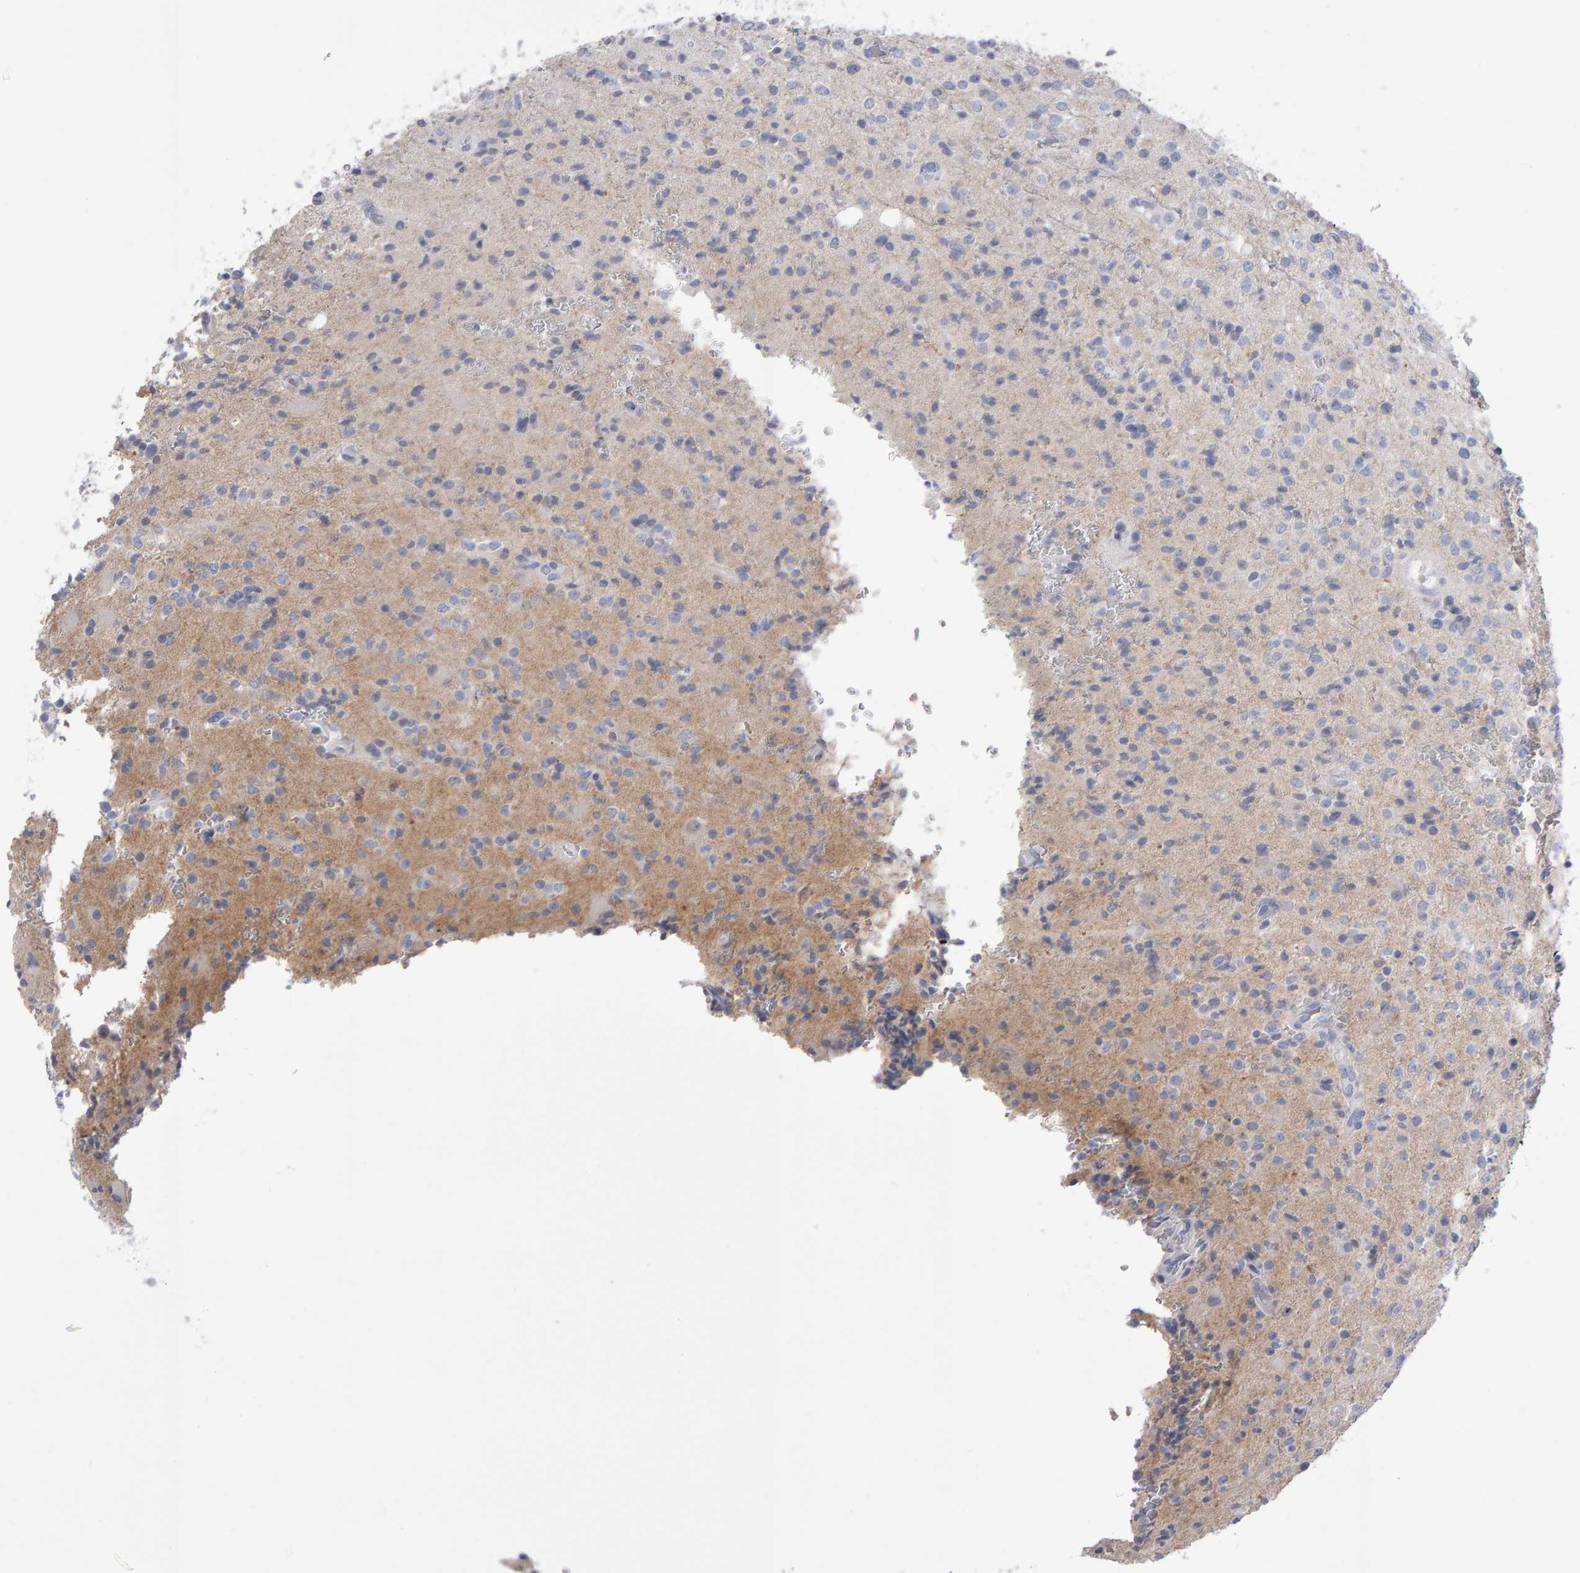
{"staining": {"intensity": "negative", "quantity": "none", "location": "none"}, "tissue": "glioma", "cell_type": "Tumor cells", "image_type": "cancer", "snomed": [{"axis": "morphology", "description": "Glioma, malignant, High grade"}, {"axis": "topography", "description": "Brain"}], "caption": "DAB (3,3'-diaminobenzidine) immunohistochemical staining of human malignant glioma (high-grade) displays no significant expression in tumor cells.", "gene": "NCDN", "patient": {"sex": "male", "age": 34}}